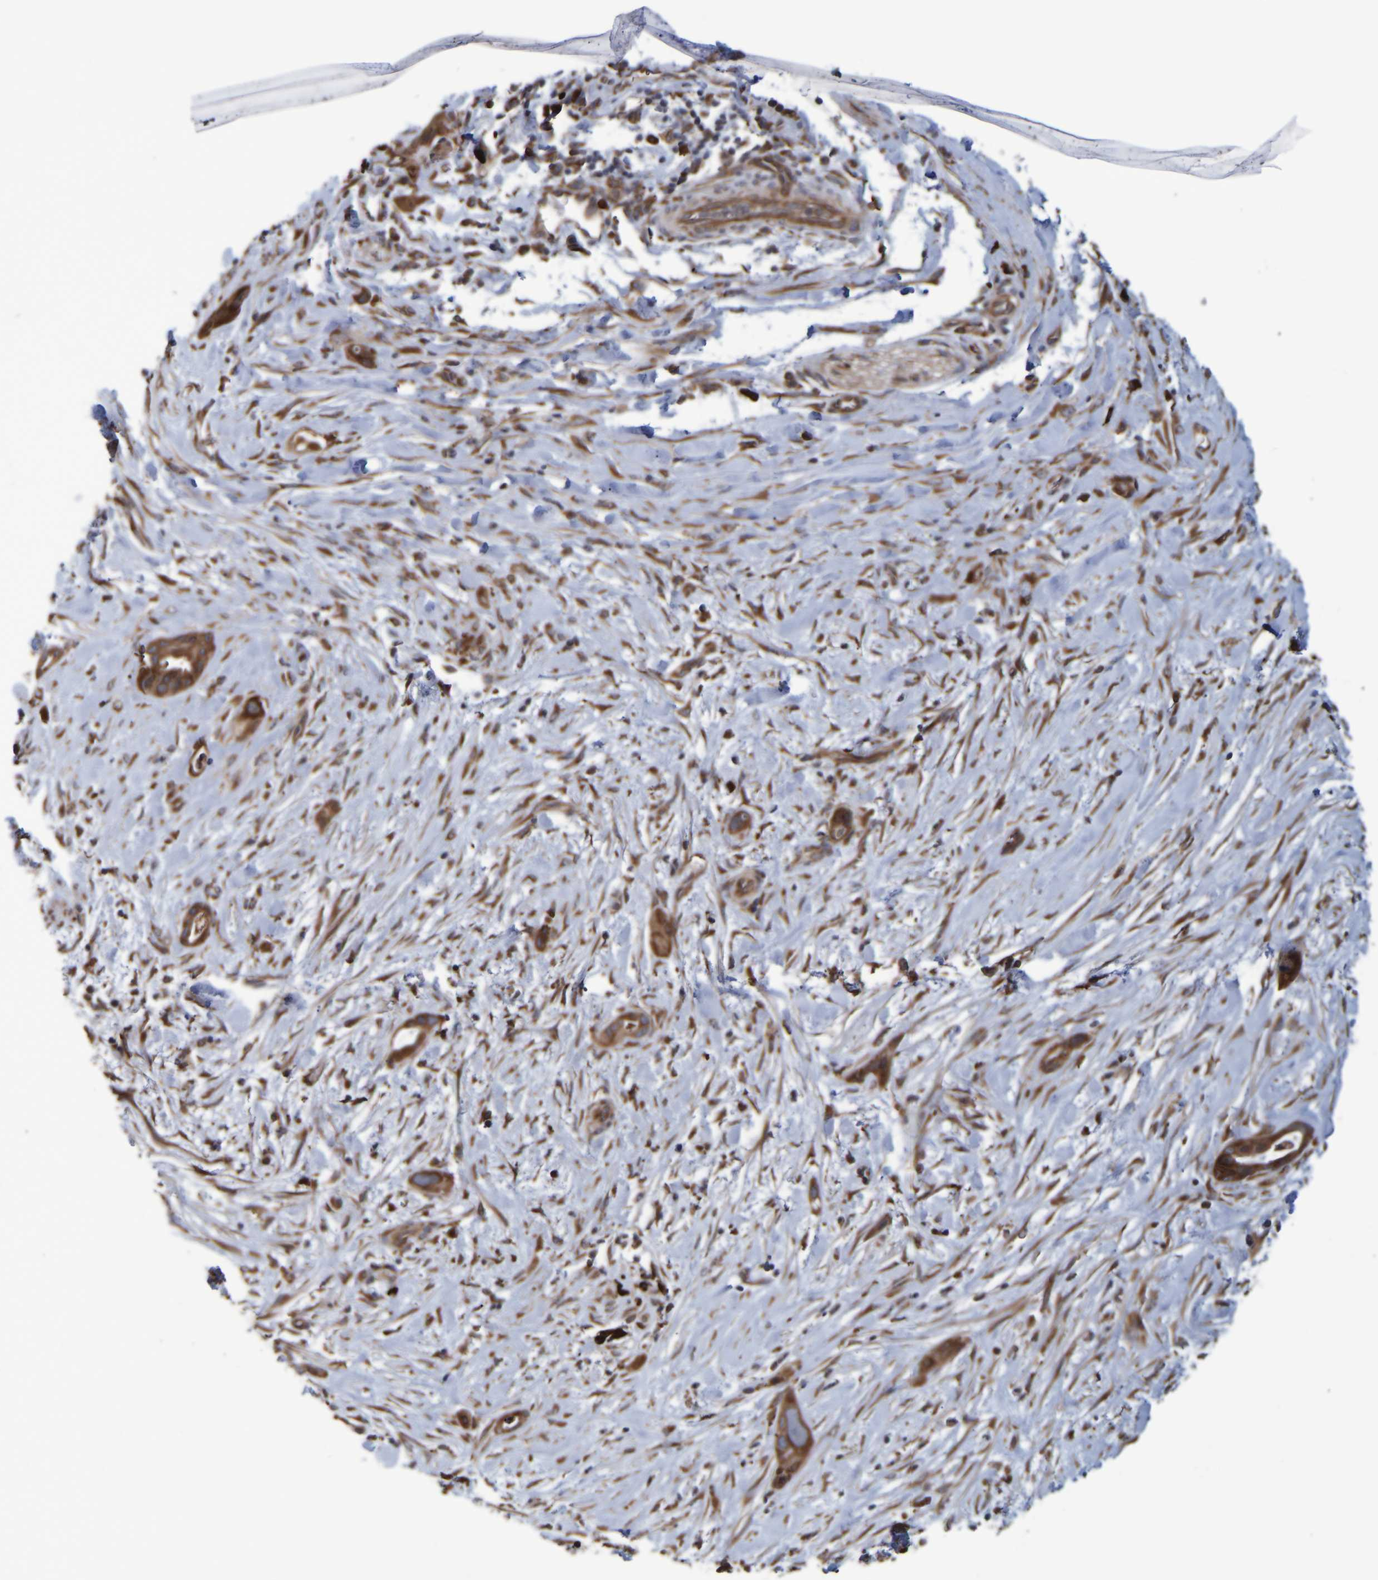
{"staining": {"intensity": "moderate", "quantity": ">75%", "location": "cytoplasmic/membranous"}, "tissue": "pancreatic cancer", "cell_type": "Tumor cells", "image_type": "cancer", "snomed": [{"axis": "morphology", "description": "Adenocarcinoma, NOS"}, {"axis": "topography", "description": "Pancreas"}], "caption": "A brown stain highlights moderate cytoplasmic/membranous expression of a protein in pancreatic adenocarcinoma tumor cells.", "gene": "SPAG5", "patient": {"sex": "male", "age": 59}}